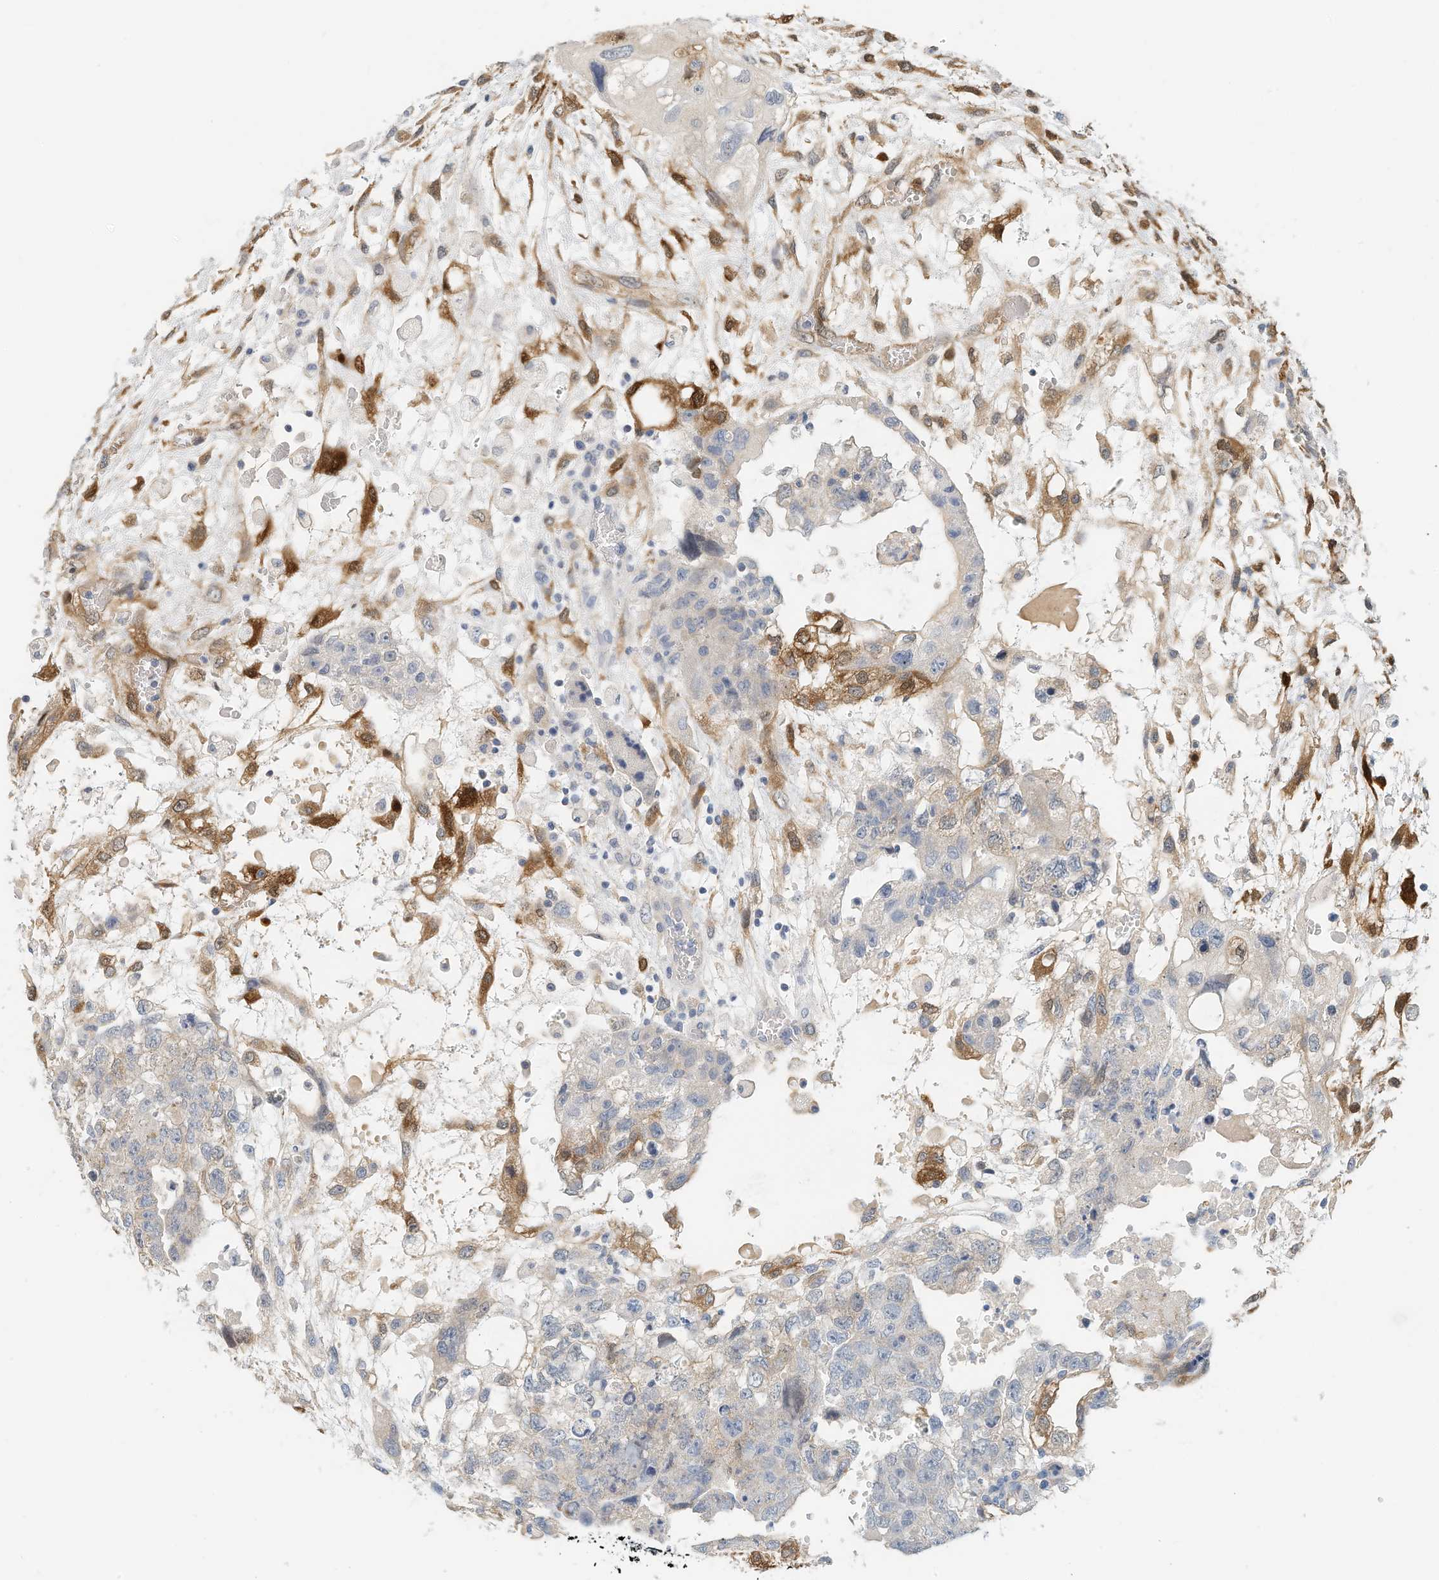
{"staining": {"intensity": "moderate", "quantity": "<25%", "location": "cytoplasmic/membranous"}, "tissue": "testis cancer", "cell_type": "Tumor cells", "image_type": "cancer", "snomed": [{"axis": "morphology", "description": "Carcinoma, Embryonal, NOS"}, {"axis": "topography", "description": "Testis"}], "caption": "Immunohistochemistry (IHC) micrograph of neoplastic tissue: human testis cancer (embryonal carcinoma) stained using IHC reveals low levels of moderate protein expression localized specifically in the cytoplasmic/membranous of tumor cells, appearing as a cytoplasmic/membranous brown color.", "gene": "ARHGAP28", "patient": {"sex": "male", "age": 36}}